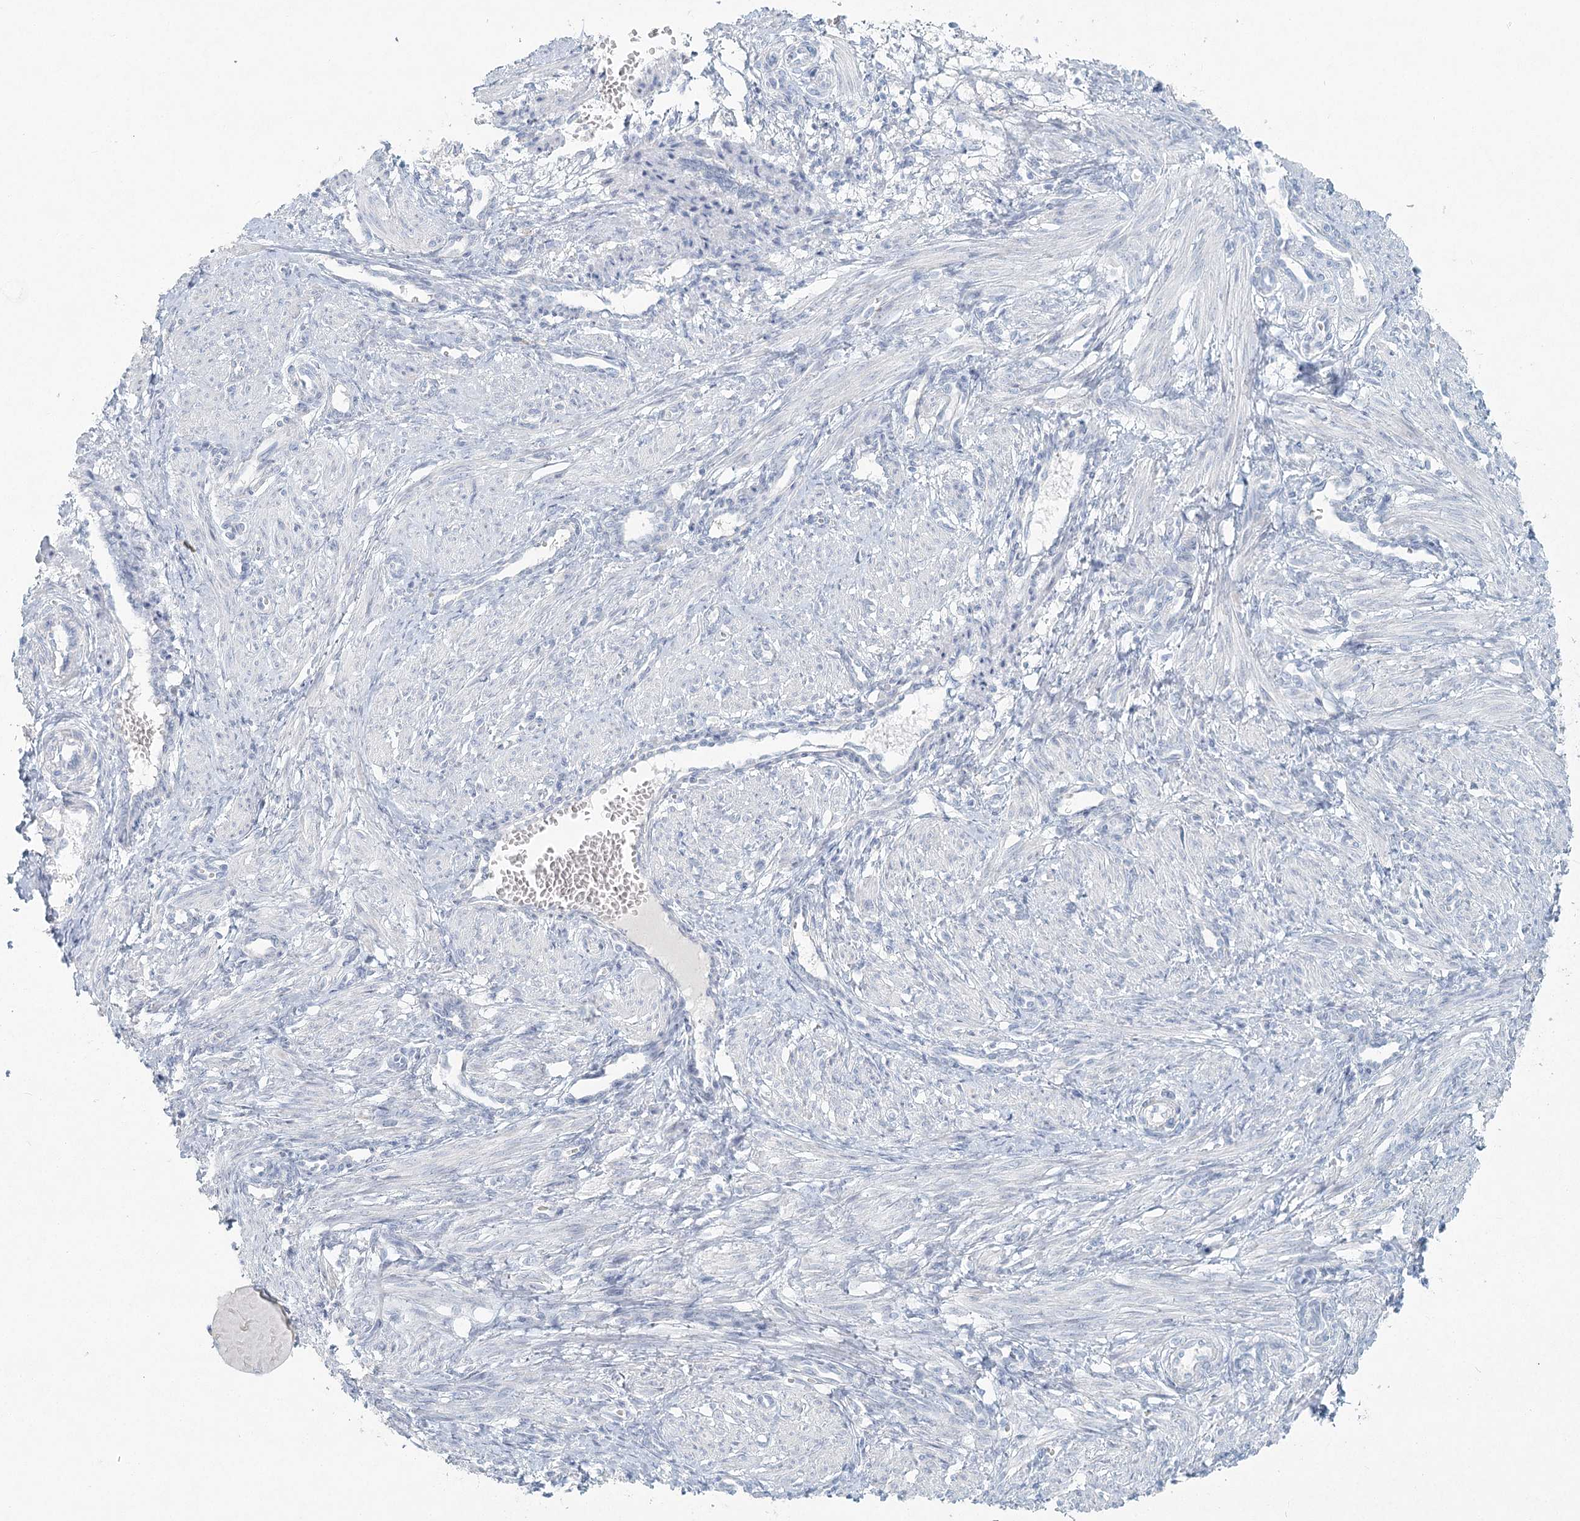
{"staining": {"intensity": "negative", "quantity": "none", "location": "none"}, "tissue": "smooth muscle", "cell_type": "Smooth muscle cells", "image_type": "normal", "snomed": [{"axis": "morphology", "description": "Normal tissue, NOS"}, {"axis": "topography", "description": "Endometrium"}], "caption": "Immunohistochemistry of unremarkable smooth muscle shows no positivity in smooth muscle cells.", "gene": "LRP2BP", "patient": {"sex": "female", "age": 33}}